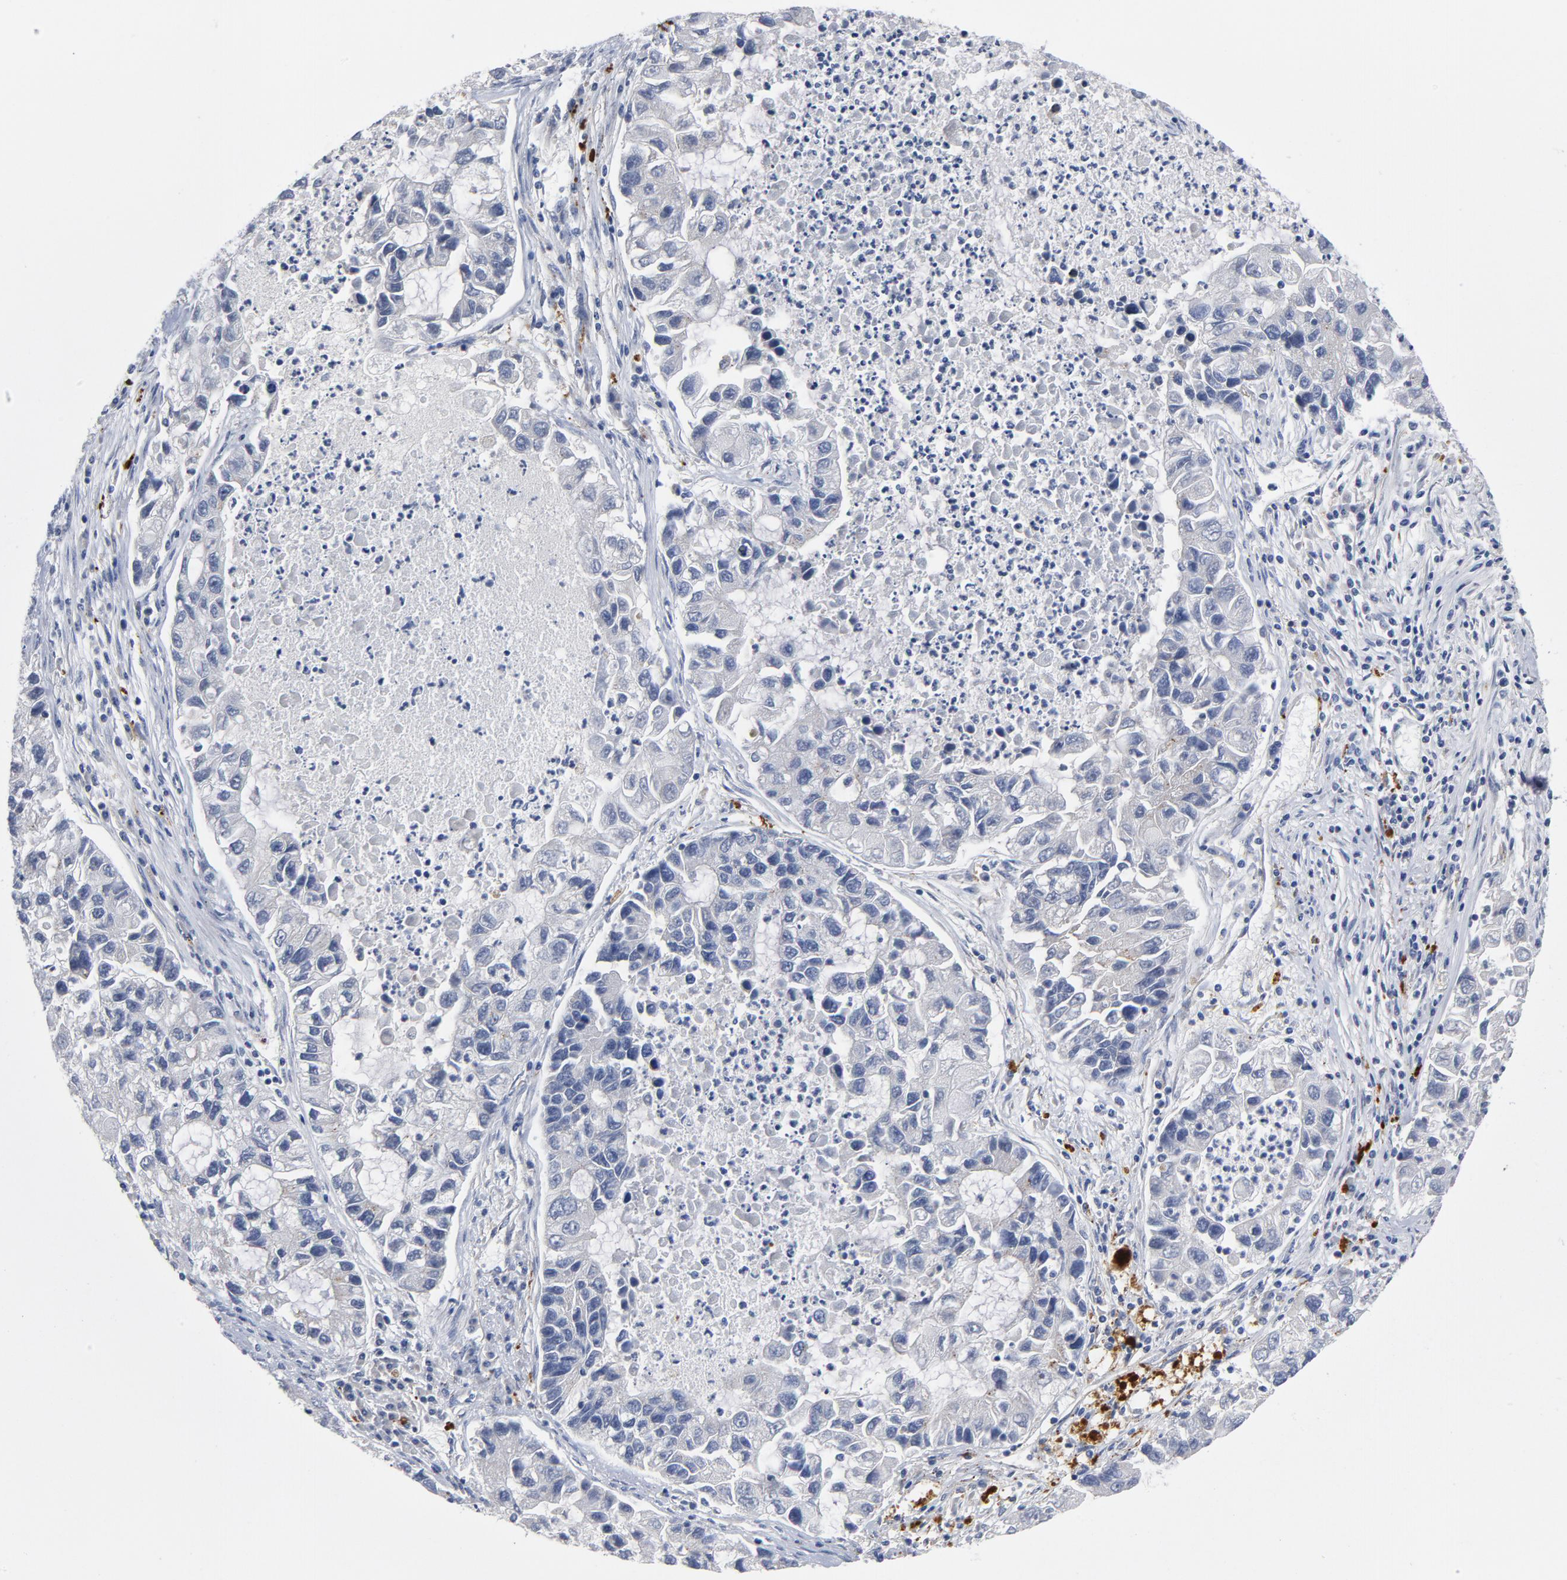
{"staining": {"intensity": "negative", "quantity": "none", "location": "none"}, "tissue": "lung cancer", "cell_type": "Tumor cells", "image_type": "cancer", "snomed": [{"axis": "morphology", "description": "Adenocarcinoma, NOS"}, {"axis": "topography", "description": "Lung"}], "caption": "Tumor cells are negative for protein expression in human adenocarcinoma (lung).", "gene": "AKT2", "patient": {"sex": "female", "age": 51}}